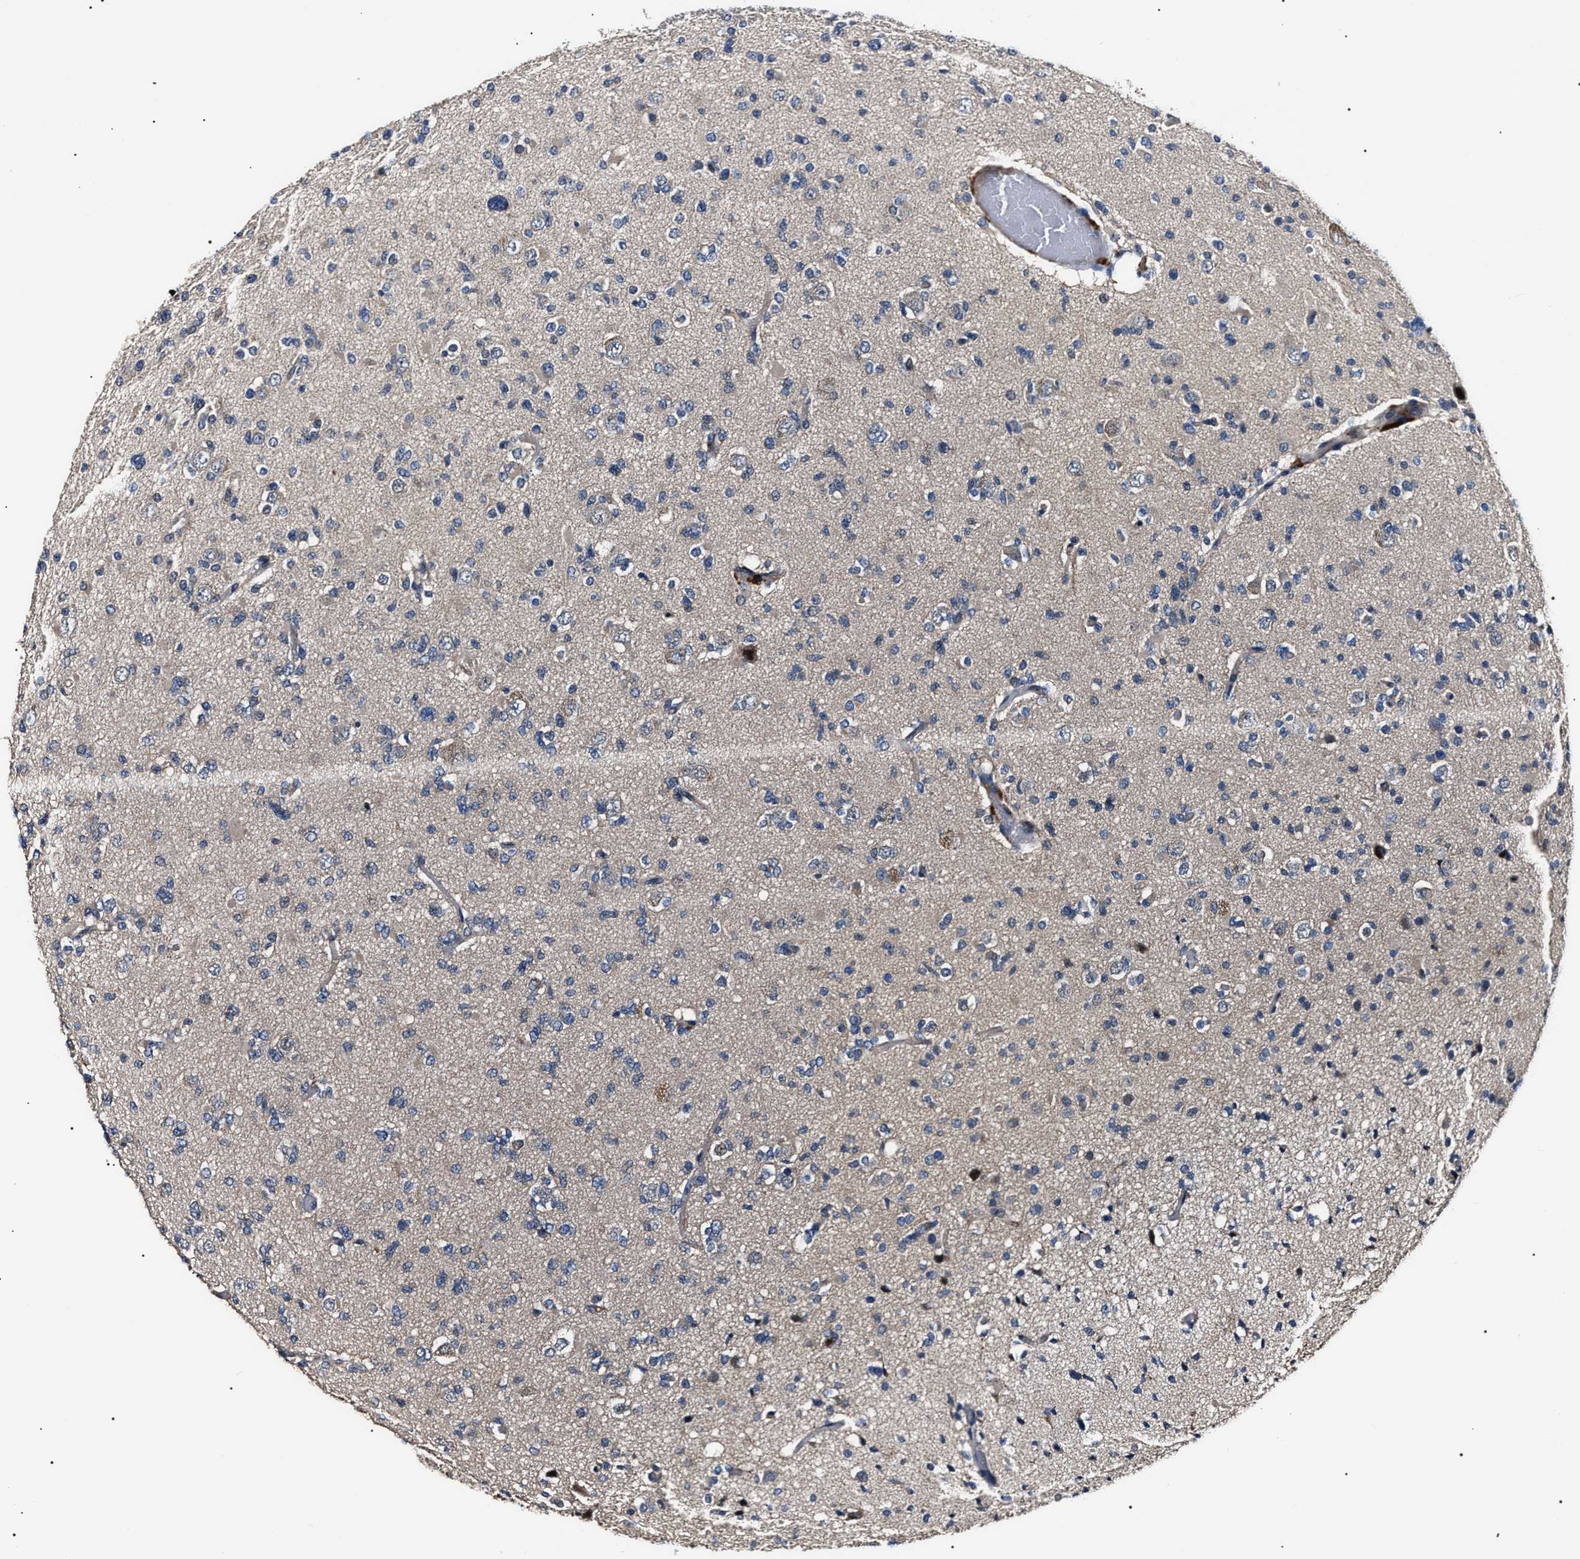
{"staining": {"intensity": "negative", "quantity": "none", "location": "none"}, "tissue": "glioma", "cell_type": "Tumor cells", "image_type": "cancer", "snomed": [{"axis": "morphology", "description": "Glioma, malignant, Low grade"}, {"axis": "topography", "description": "Brain"}], "caption": "Histopathology image shows no protein positivity in tumor cells of glioma tissue.", "gene": "IFT81", "patient": {"sex": "female", "age": 22}}